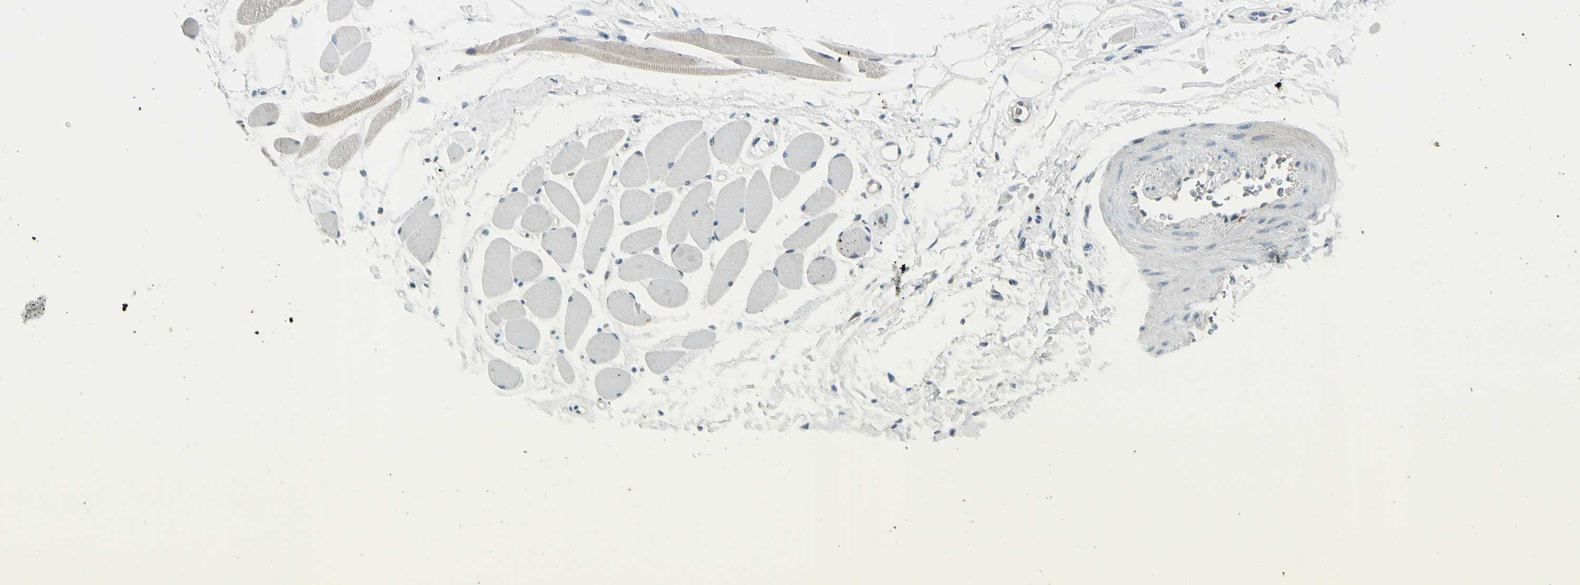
{"staining": {"intensity": "weak", "quantity": "25%-75%", "location": "cytoplasmic/membranous"}, "tissue": "skeletal muscle", "cell_type": "Myocytes", "image_type": "normal", "snomed": [{"axis": "morphology", "description": "Normal tissue, NOS"}, {"axis": "topography", "description": "Skeletal muscle"}, {"axis": "topography", "description": "Peripheral nerve tissue"}], "caption": "The micrograph demonstrates staining of unremarkable skeletal muscle, revealing weak cytoplasmic/membranous protein positivity (brown color) within myocytes.", "gene": "B4GALNT1", "patient": {"sex": "female", "age": 84}}